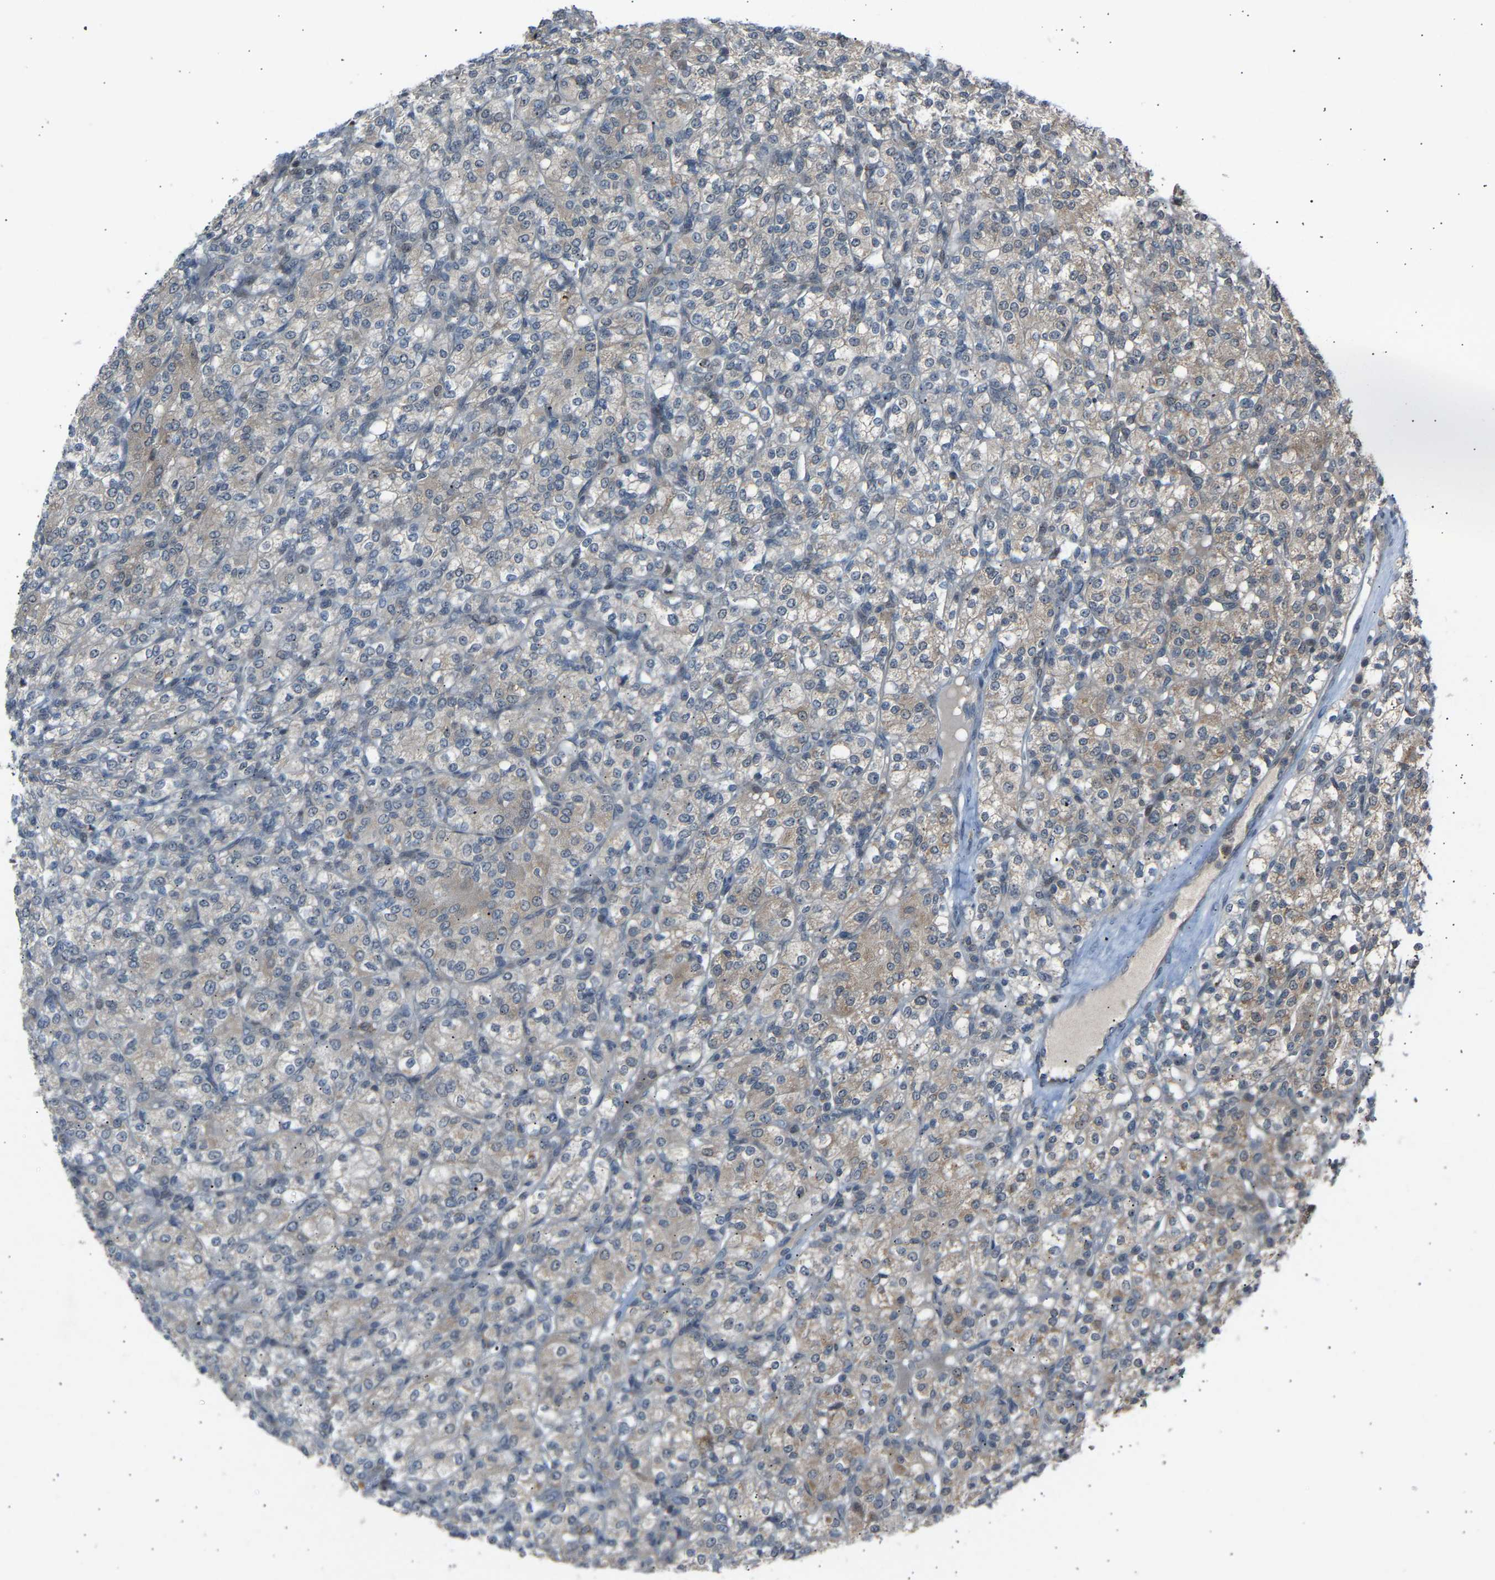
{"staining": {"intensity": "weak", "quantity": "<25%", "location": "cytoplasmic/membranous"}, "tissue": "renal cancer", "cell_type": "Tumor cells", "image_type": "cancer", "snomed": [{"axis": "morphology", "description": "Adenocarcinoma, NOS"}, {"axis": "topography", "description": "Kidney"}], "caption": "This is an immunohistochemistry (IHC) image of adenocarcinoma (renal). There is no staining in tumor cells.", "gene": "SLIRP", "patient": {"sex": "male", "age": 77}}